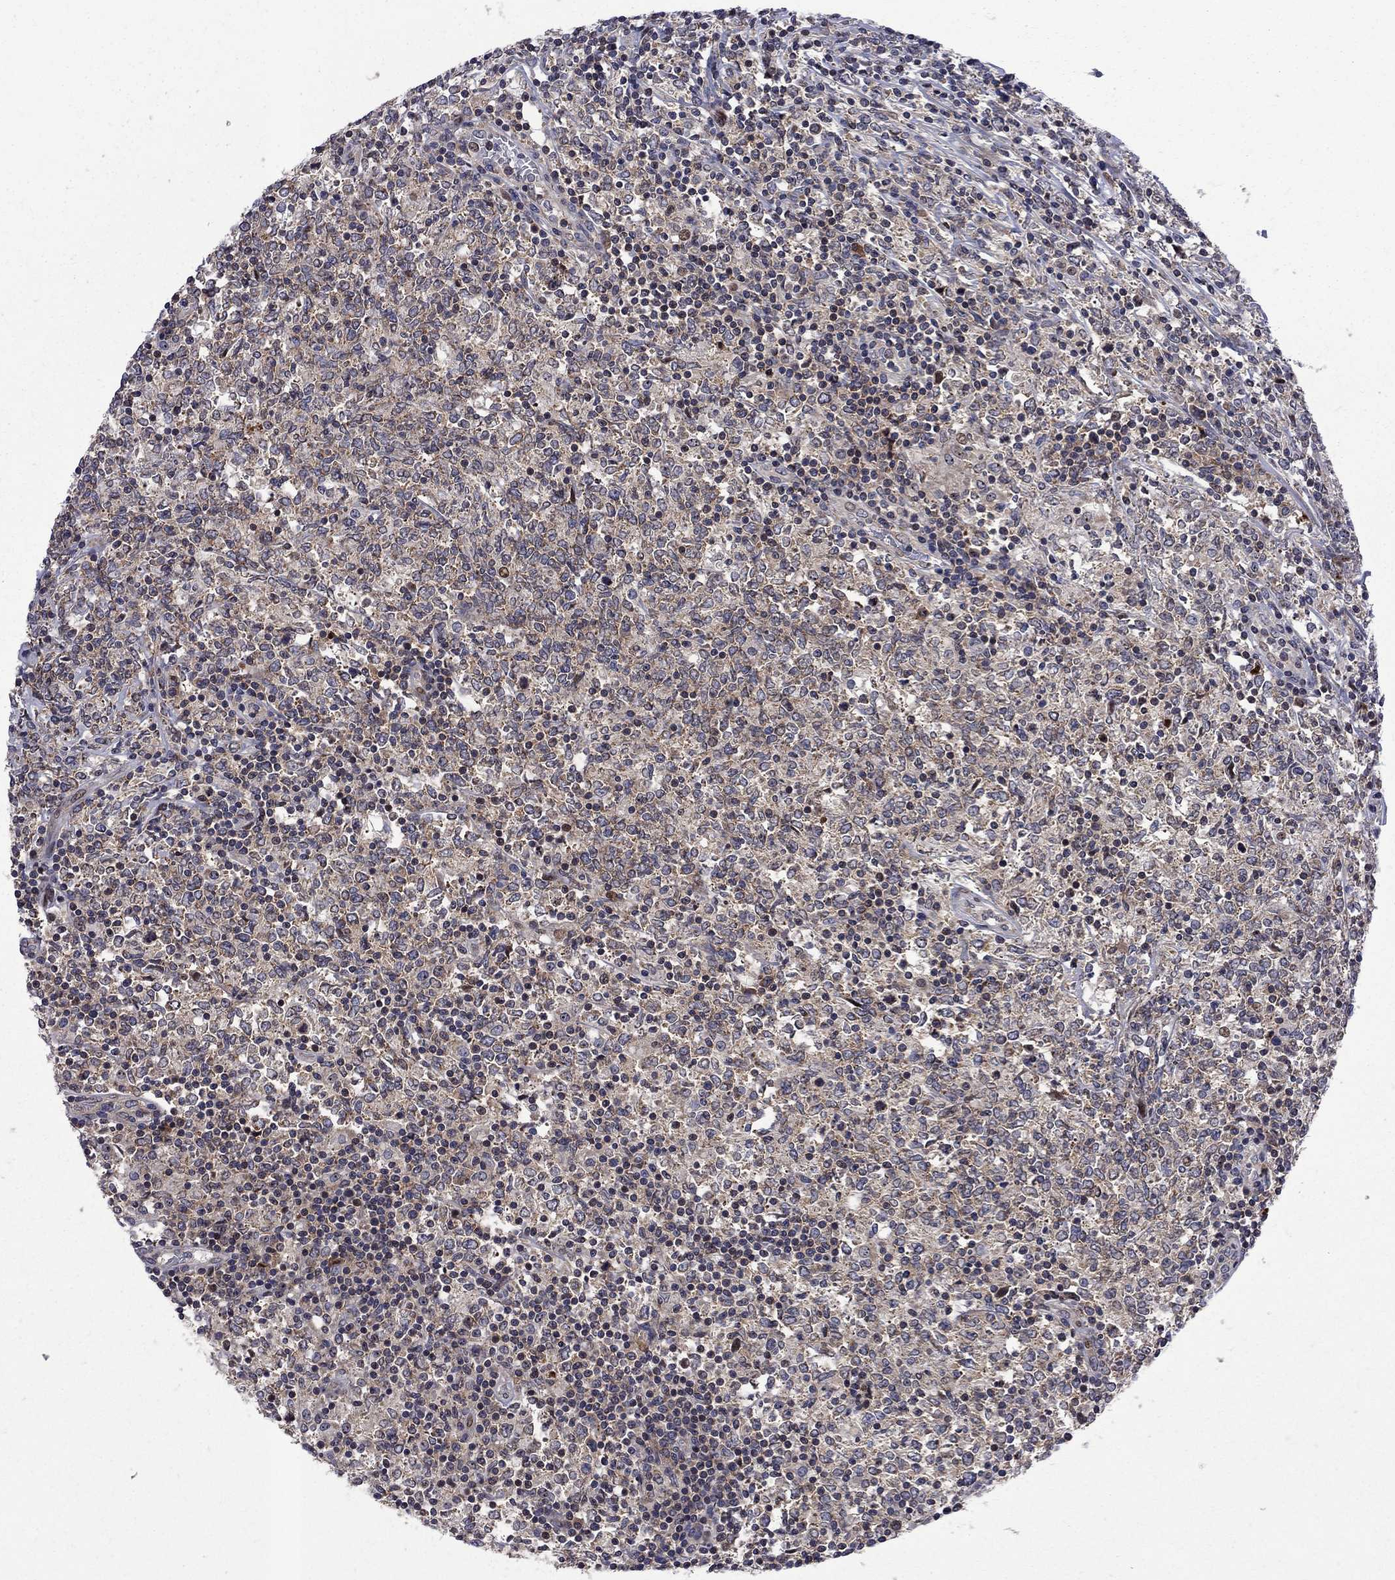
{"staining": {"intensity": "moderate", "quantity": "<25%", "location": "cytoplasmic/membranous"}, "tissue": "lymphoma", "cell_type": "Tumor cells", "image_type": "cancer", "snomed": [{"axis": "morphology", "description": "Malignant lymphoma, non-Hodgkin's type, High grade"}, {"axis": "topography", "description": "Lymph node"}], "caption": "Lymphoma stained for a protein (brown) demonstrates moderate cytoplasmic/membranous positive positivity in about <25% of tumor cells.", "gene": "CNOT11", "patient": {"sex": "female", "age": 84}}